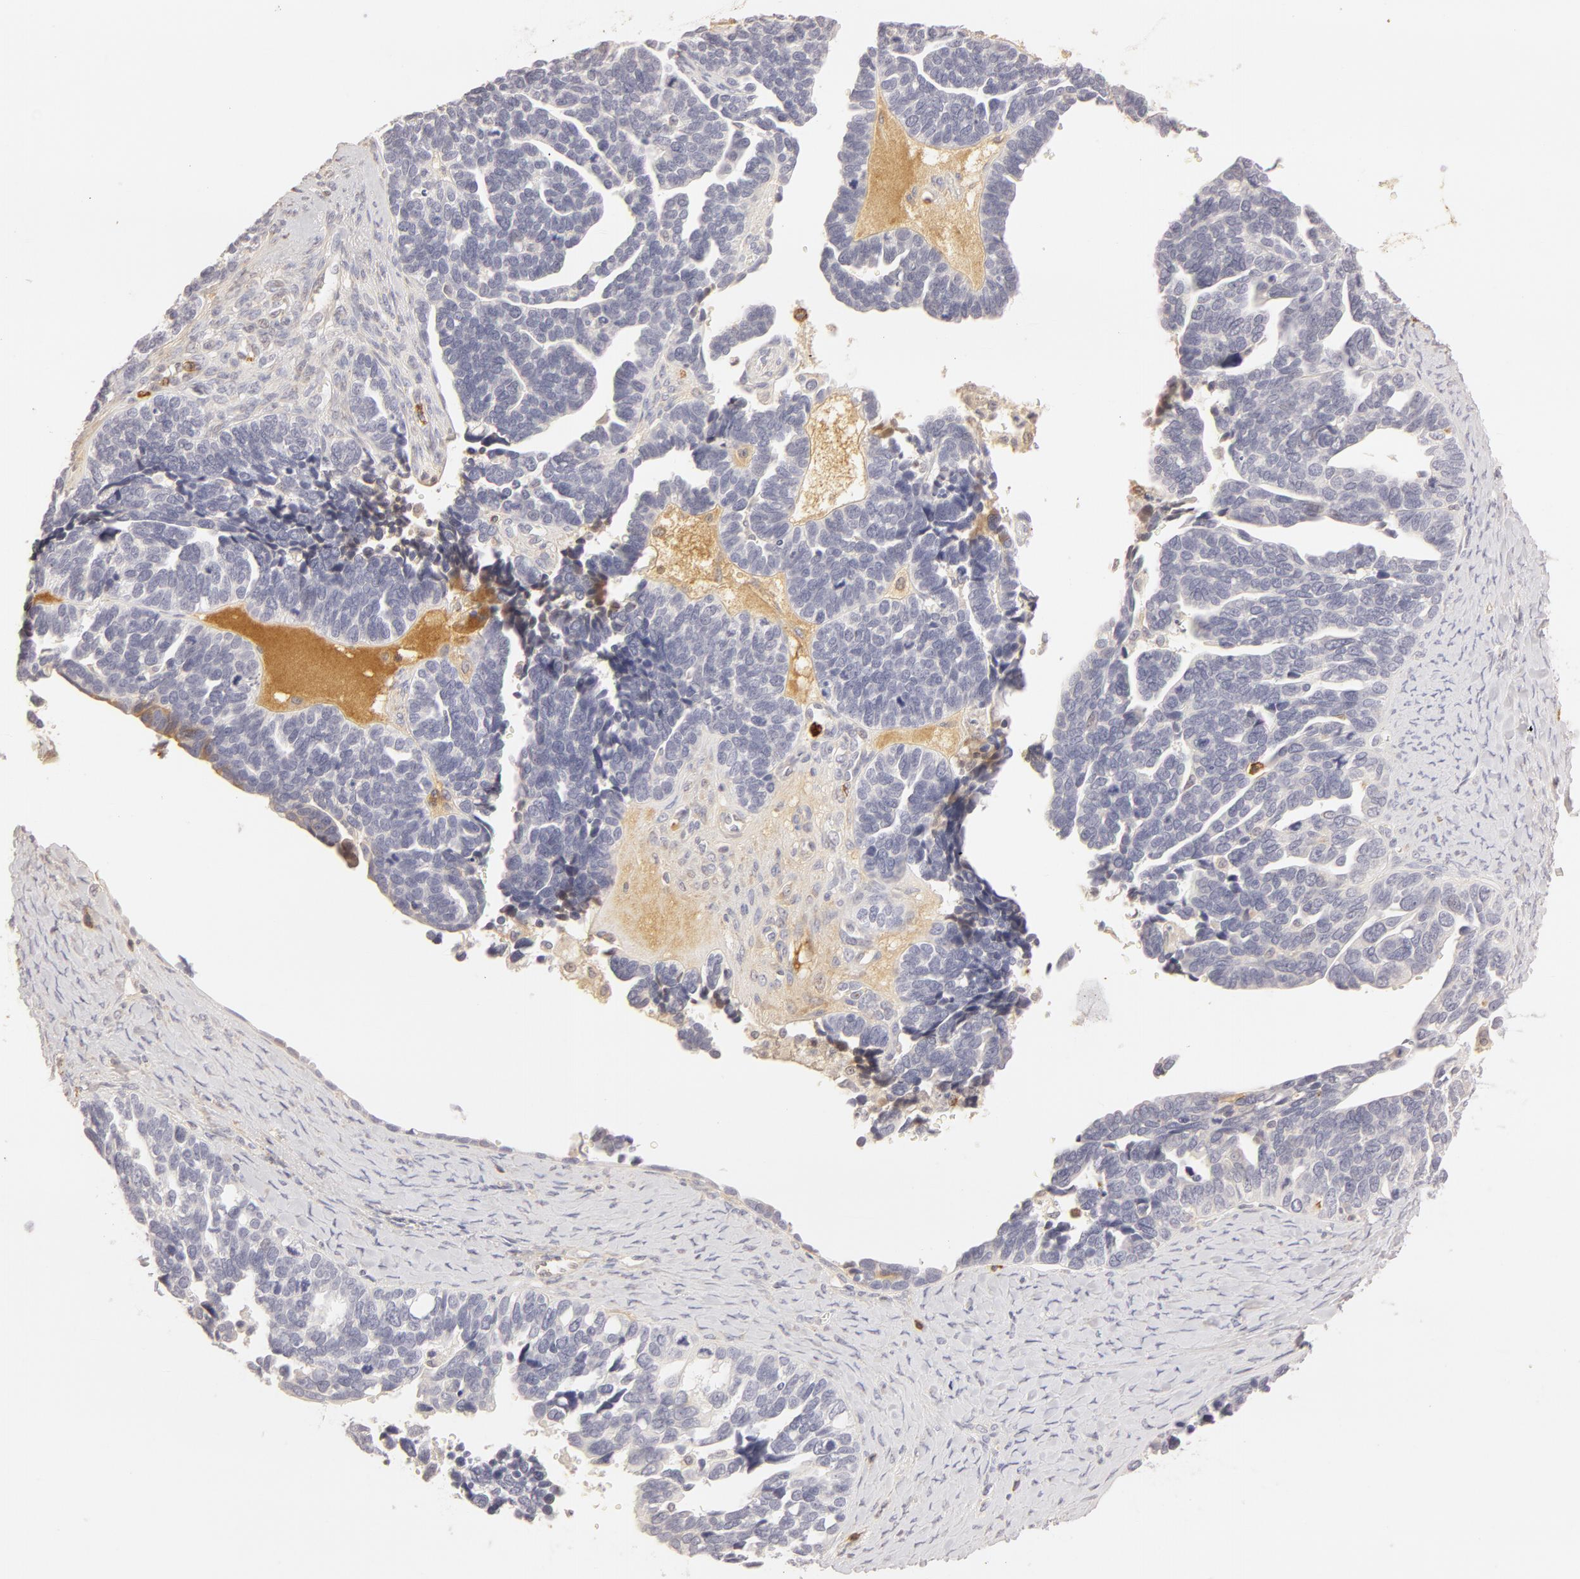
{"staining": {"intensity": "negative", "quantity": "none", "location": "none"}, "tissue": "ovarian cancer", "cell_type": "Tumor cells", "image_type": "cancer", "snomed": [{"axis": "morphology", "description": "Cystadenocarcinoma, serous, NOS"}, {"axis": "topography", "description": "Ovary"}], "caption": "Tumor cells show no significant expression in ovarian serous cystadenocarcinoma.", "gene": "C1R", "patient": {"sex": "female", "age": 77}}